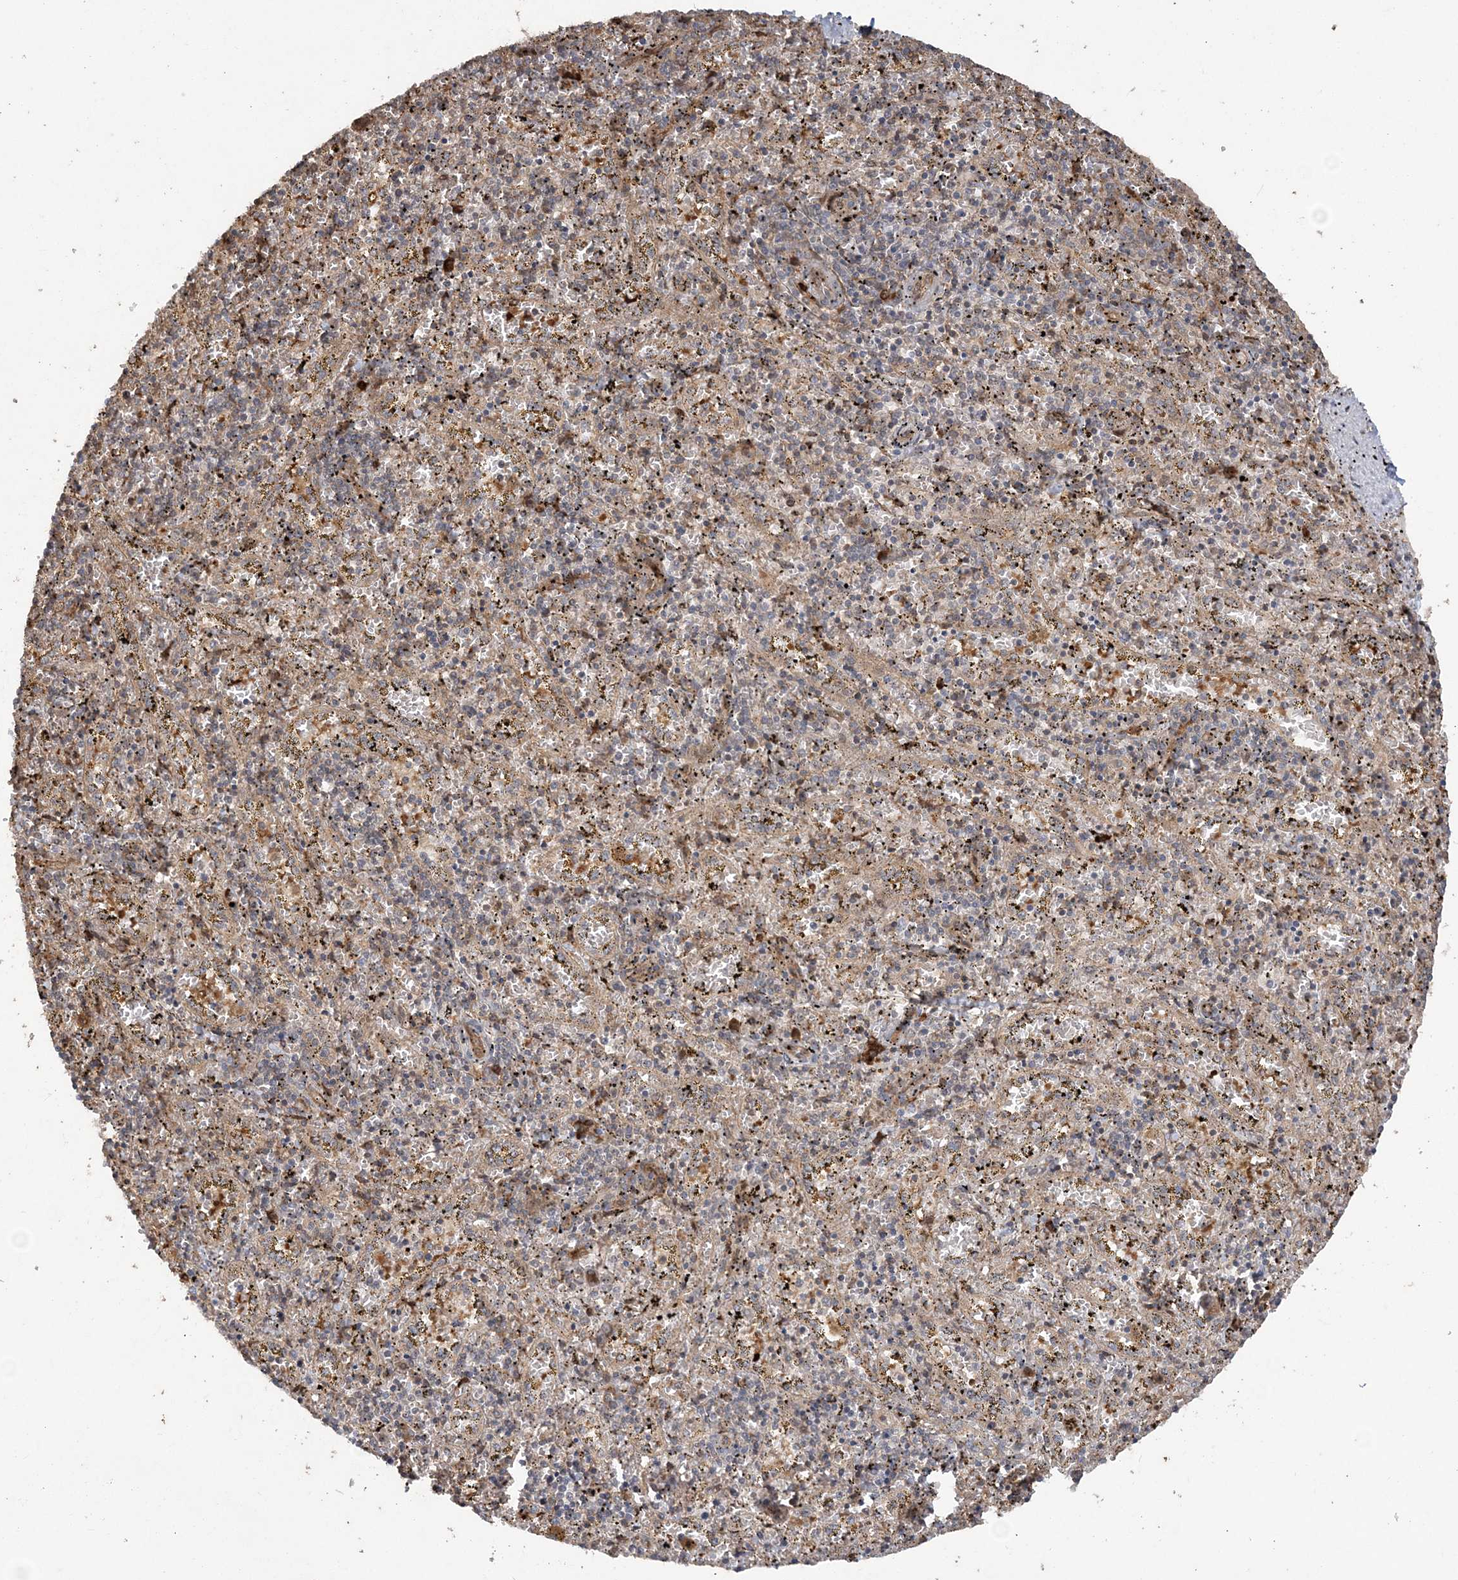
{"staining": {"intensity": "strong", "quantity": "<25%", "location": "cytoplasmic/membranous"}, "tissue": "spleen", "cell_type": "Cells in red pulp", "image_type": "normal", "snomed": [{"axis": "morphology", "description": "Normal tissue, NOS"}, {"axis": "topography", "description": "Spleen"}], "caption": "Immunohistochemistry (IHC) of normal spleen shows medium levels of strong cytoplasmic/membranous staining in about <25% of cells in red pulp.", "gene": "HERPUD1", "patient": {"sex": "male", "age": 11}}